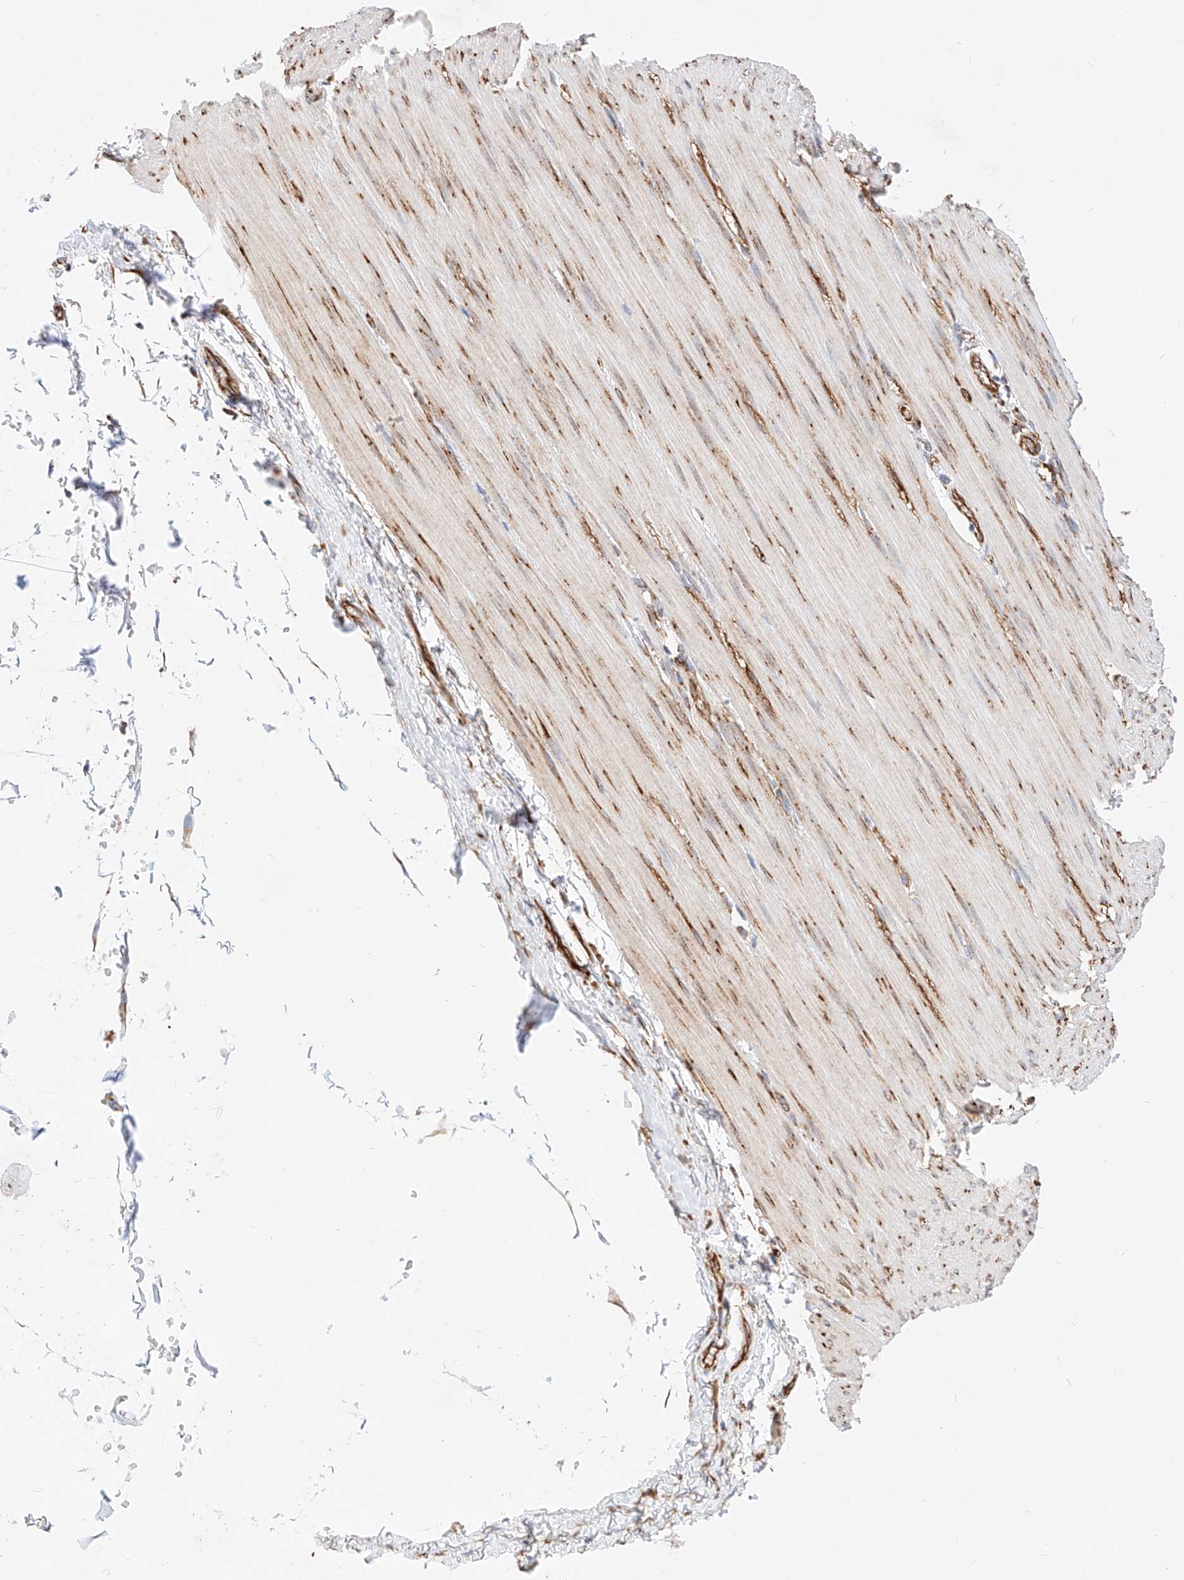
{"staining": {"intensity": "moderate", "quantity": ">75%", "location": "cytoplasmic/membranous"}, "tissue": "smooth muscle", "cell_type": "Smooth muscle cells", "image_type": "normal", "snomed": [{"axis": "morphology", "description": "Normal tissue, NOS"}, {"axis": "morphology", "description": "Adenocarcinoma, NOS"}, {"axis": "topography", "description": "Colon"}, {"axis": "topography", "description": "Peripheral nerve tissue"}], "caption": "Smooth muscle stained for a protein demonstrates moderate cytoplasmic/membranous positivity in smooth muscle cells. The protein of interest is shown in brown color, while the nuclei are stained blue.", "gene": "CSGALNACT2", "patient": {"sex": "male", "age": 14}}